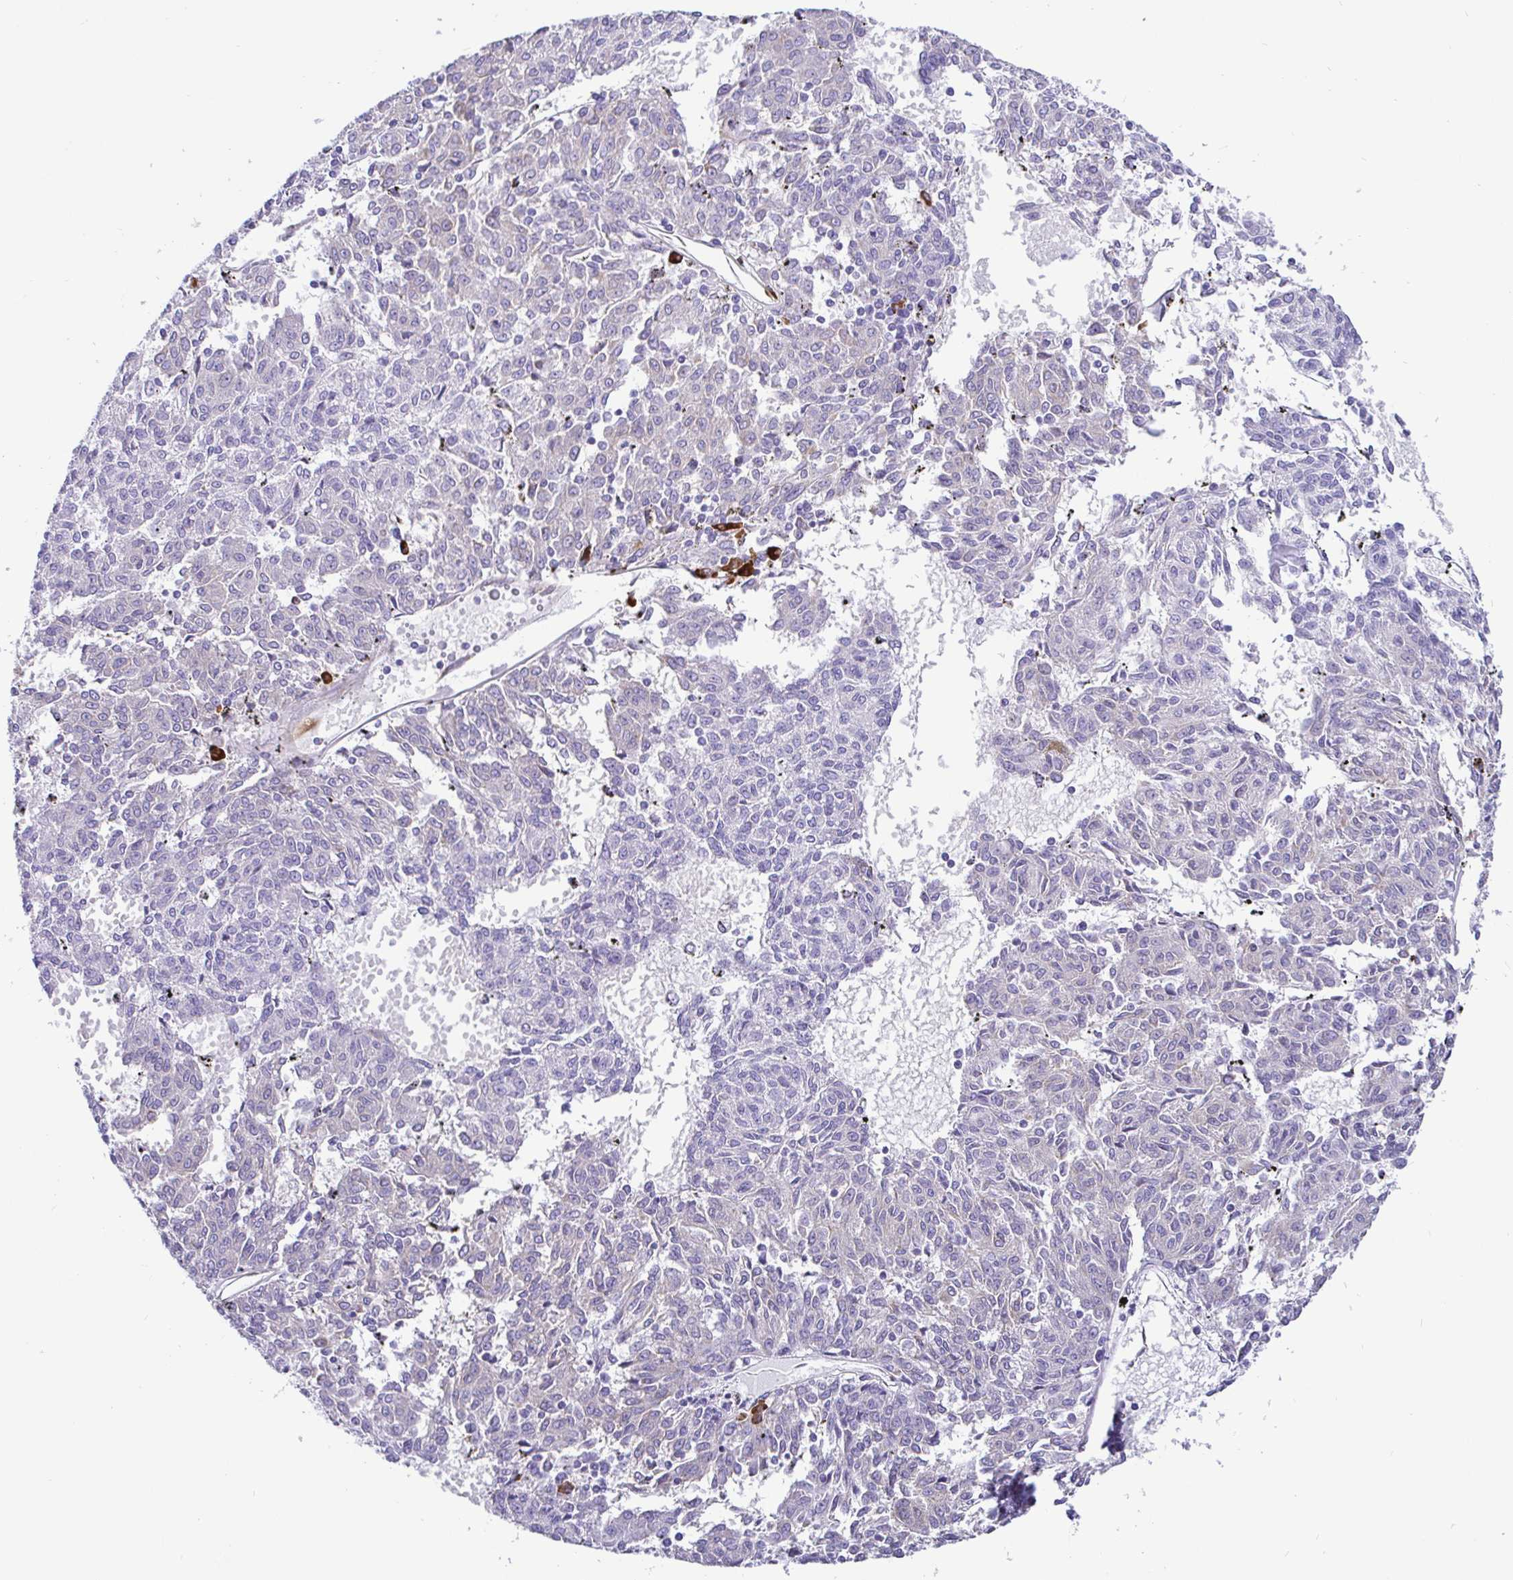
{"staining": {"intensity": "weak", "quantity": "<25%", "location": "cytoplasmic/membranous"}, "tissue": "melanoma", "cell_type": "Tumor cells", "image_type": "cancer", "snomed": [{"axis": "morphology", "description": "Malignant melanoma, NOS"}, {"axis": "topography", "description": "Skin"}], "caption": "Tumor cells show no significant staining in melanoma.", "gene": "CCDC62", "patient": {"sex": "female", "age": 72}}